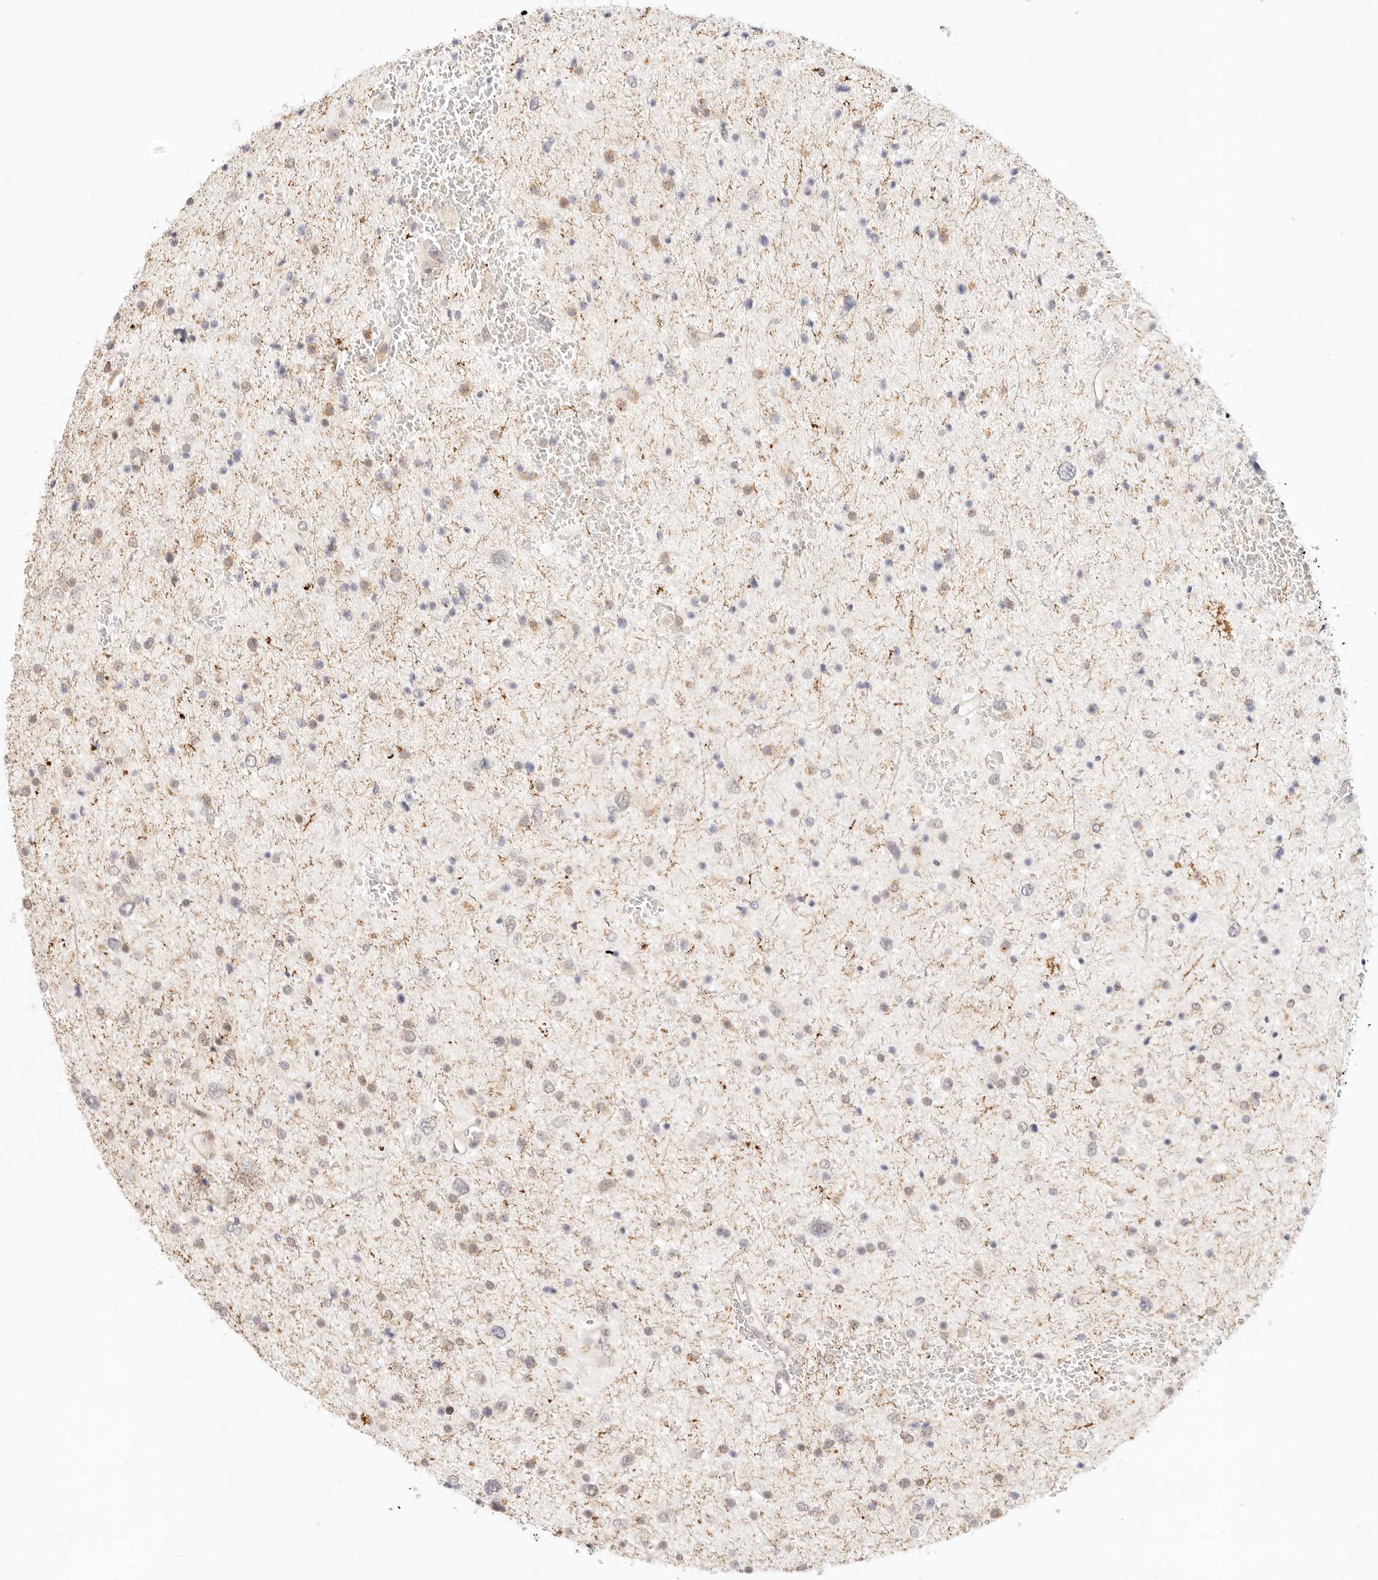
{"staining": {"intensity": "negative", "quantity": "none", "location": "none"}, "tissue": "glioma", "cell_type": "Tumor cells", "image_type": "cancer", "snomed": [{"axis": "morphology", "description": "Glioma, malignant, Low grade"}, {"axis": "topography", "description": "Brain"}], "caption": "An image of glioma stained for a protein reveals no brown staining in tumor cells.", "gene": "GPR156", "patient": {"sex": "female", "age": 37}}